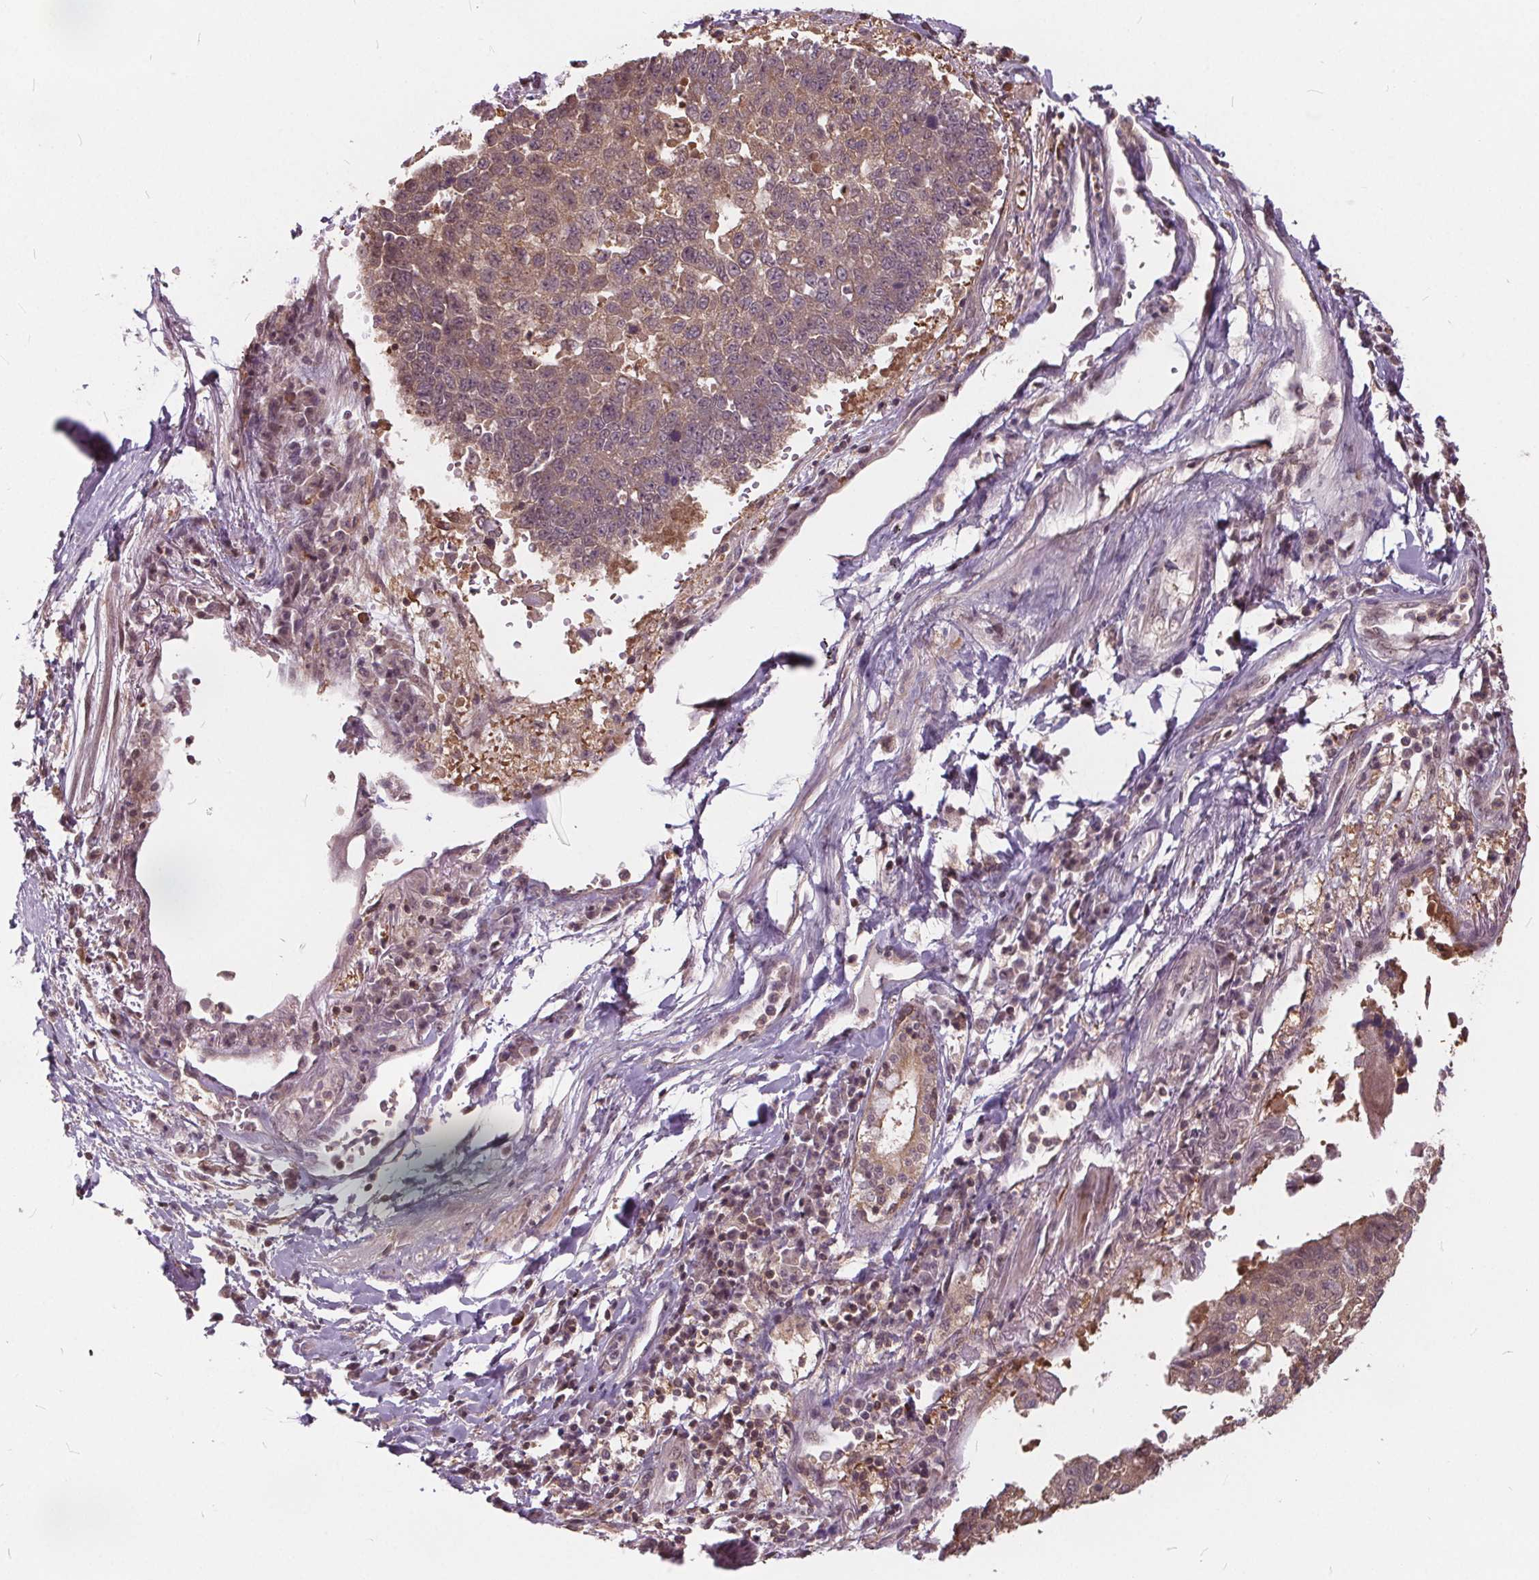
{"staining": {"intensity": "weak", "quantity": ">75%", "location": "cytoplasmic/membranous"}, "tissue": "lung cancer", "cell_type": "Tumor cells", "image_type": "cancer", "snomed": [{"axis": "morphology", "description": "Squamous cell carcinoma, NOS"}, {"axis": "topography", "description": "Lung"}], "caption": "The image demonstrates staining of lung cancer, revealing weak cytoplasmic/membranous protein positivity (brown color) within tumor cells. Ihc stains the protein of interest in brown and the nuclei are stained blue.", "gene": "HIF1AN", "patient": {"sex": "male", "age": 73}}